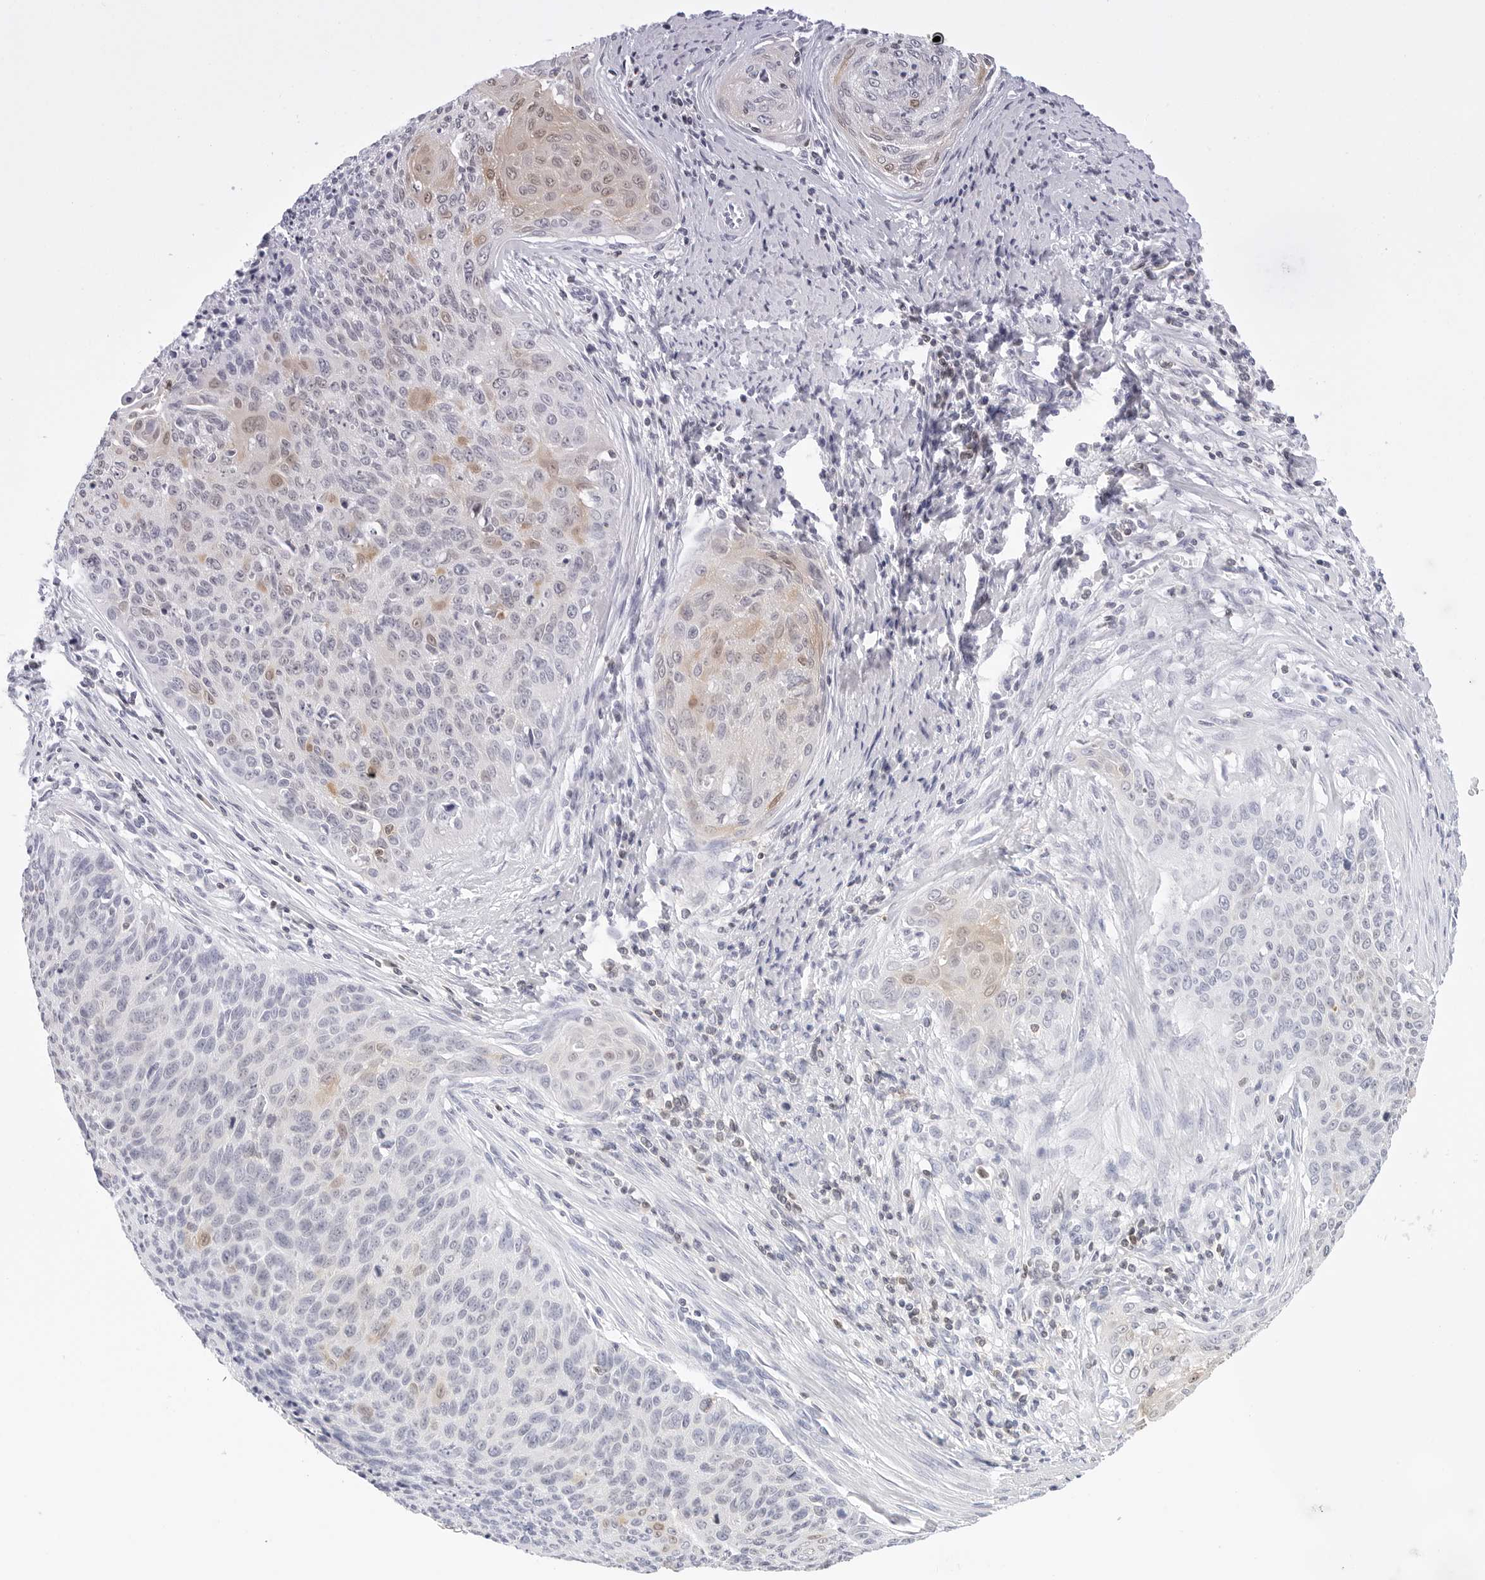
{"staining": {"intensity": "weak", "quantity": "<25%", "location": "cytoplasmic/membranous,nuclear"}, "tissue": "cervical cancer", "cell_type": "Tumor cells", "image_type": "cancer", "snomed": [{"axis": "morphology", "description": "Squamous cell carcinoma, NOS"}, {"axis": "topography", "description": "Cervix"}], "caption": "Image shows no protein expression in tumor cells of cervical cancer tissue.", "gene": "SLC9A3R1", "patient": {"sex": "female", "age": 55}}